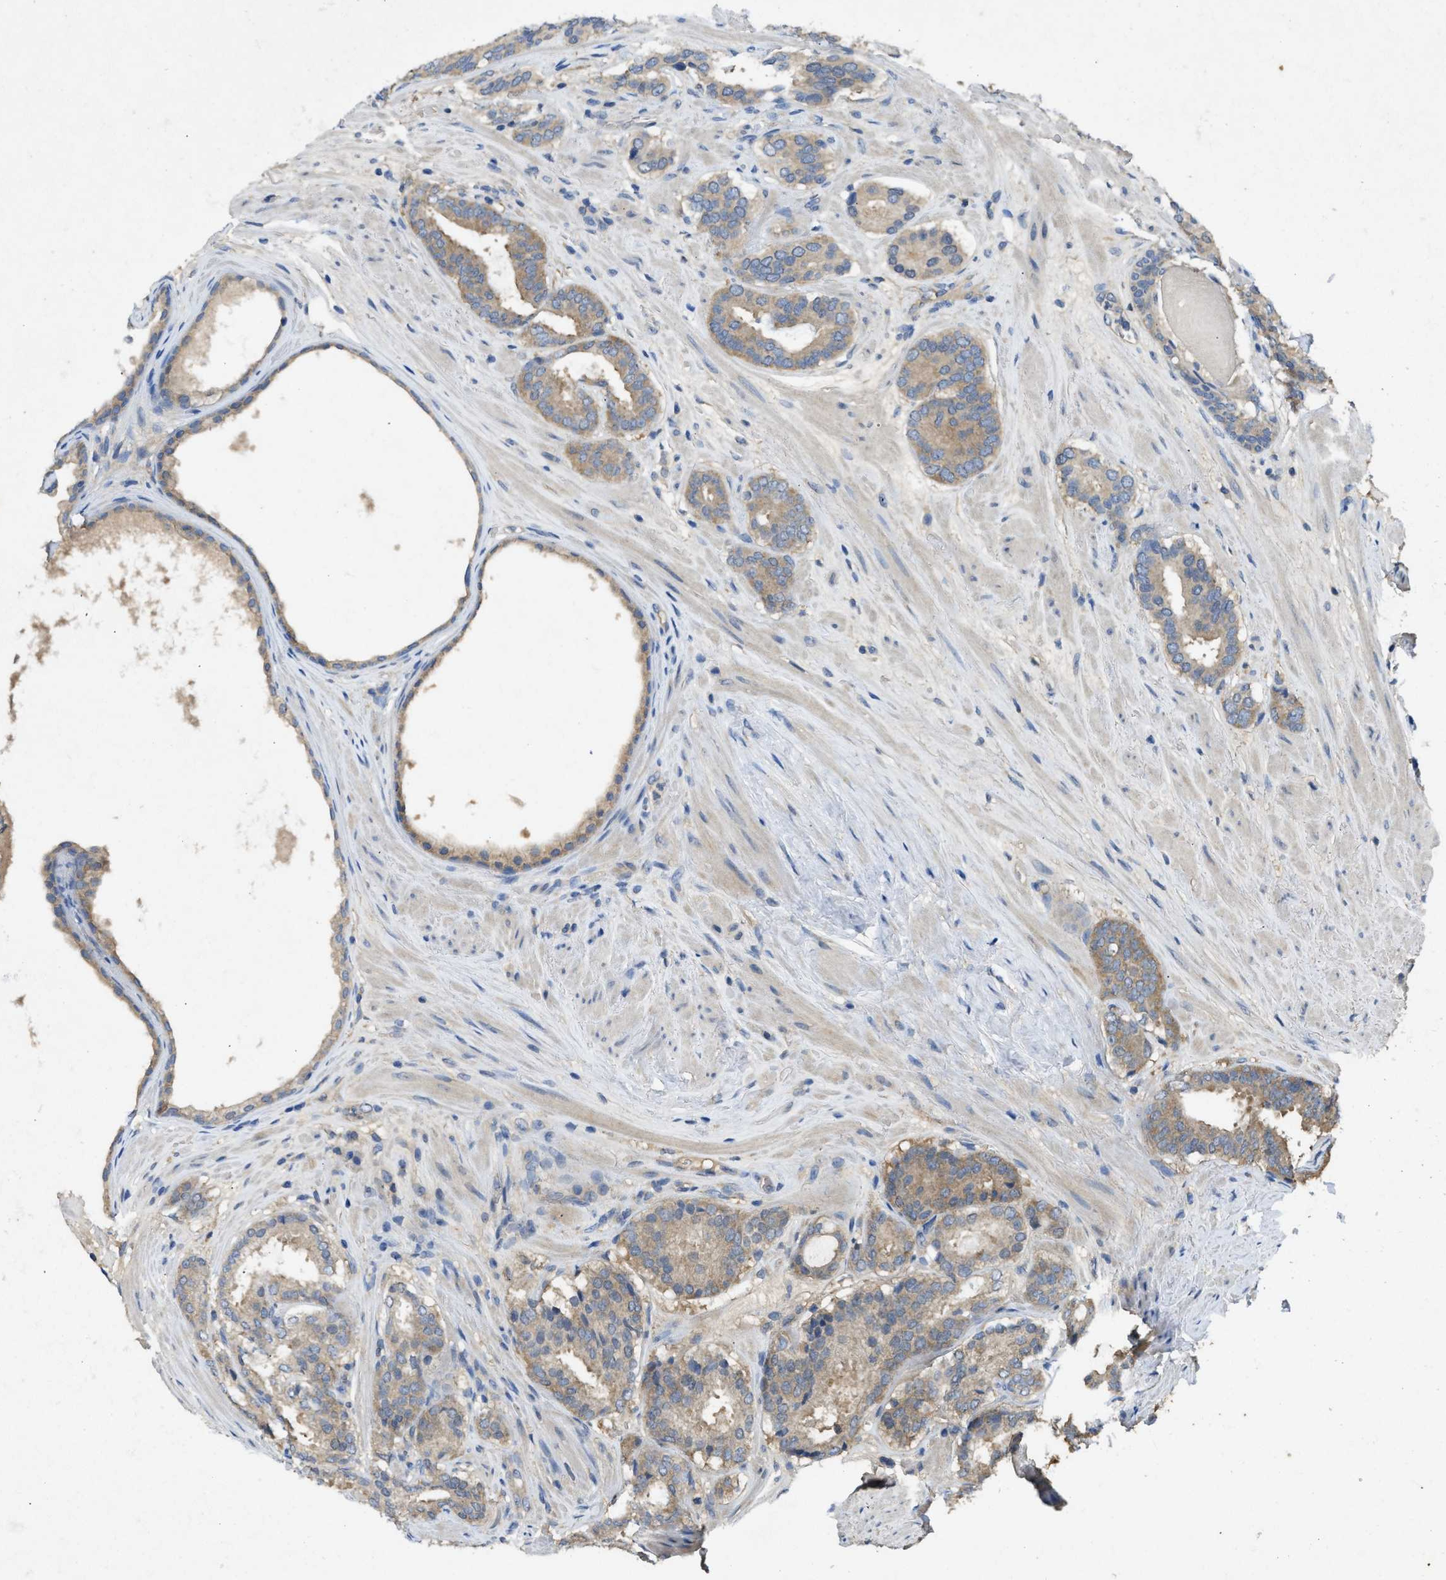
{"staining": {"intensity": "weak", "quantity": ">75%", "location": "cytoplasmic/membranous"}, "tissue": "prostate cancer", "cell_type": "Tumor cells", "image_type": "cancer", "snomed": [{"axis": "morphology", "description": "Adenocarcinoma, Low grade"}, {"axis": "topography", "description": "Prostate"}], "caption": "Human prostate cancer (adenocarcinoma (low-grade)) stained for a protein (brown) demonstrates weak cytoplasmic/membranous positive staining in approximately >75% of tumor cells.", "gene": "PPP3CA", "patient": {"sex": "male", "age": 69}}